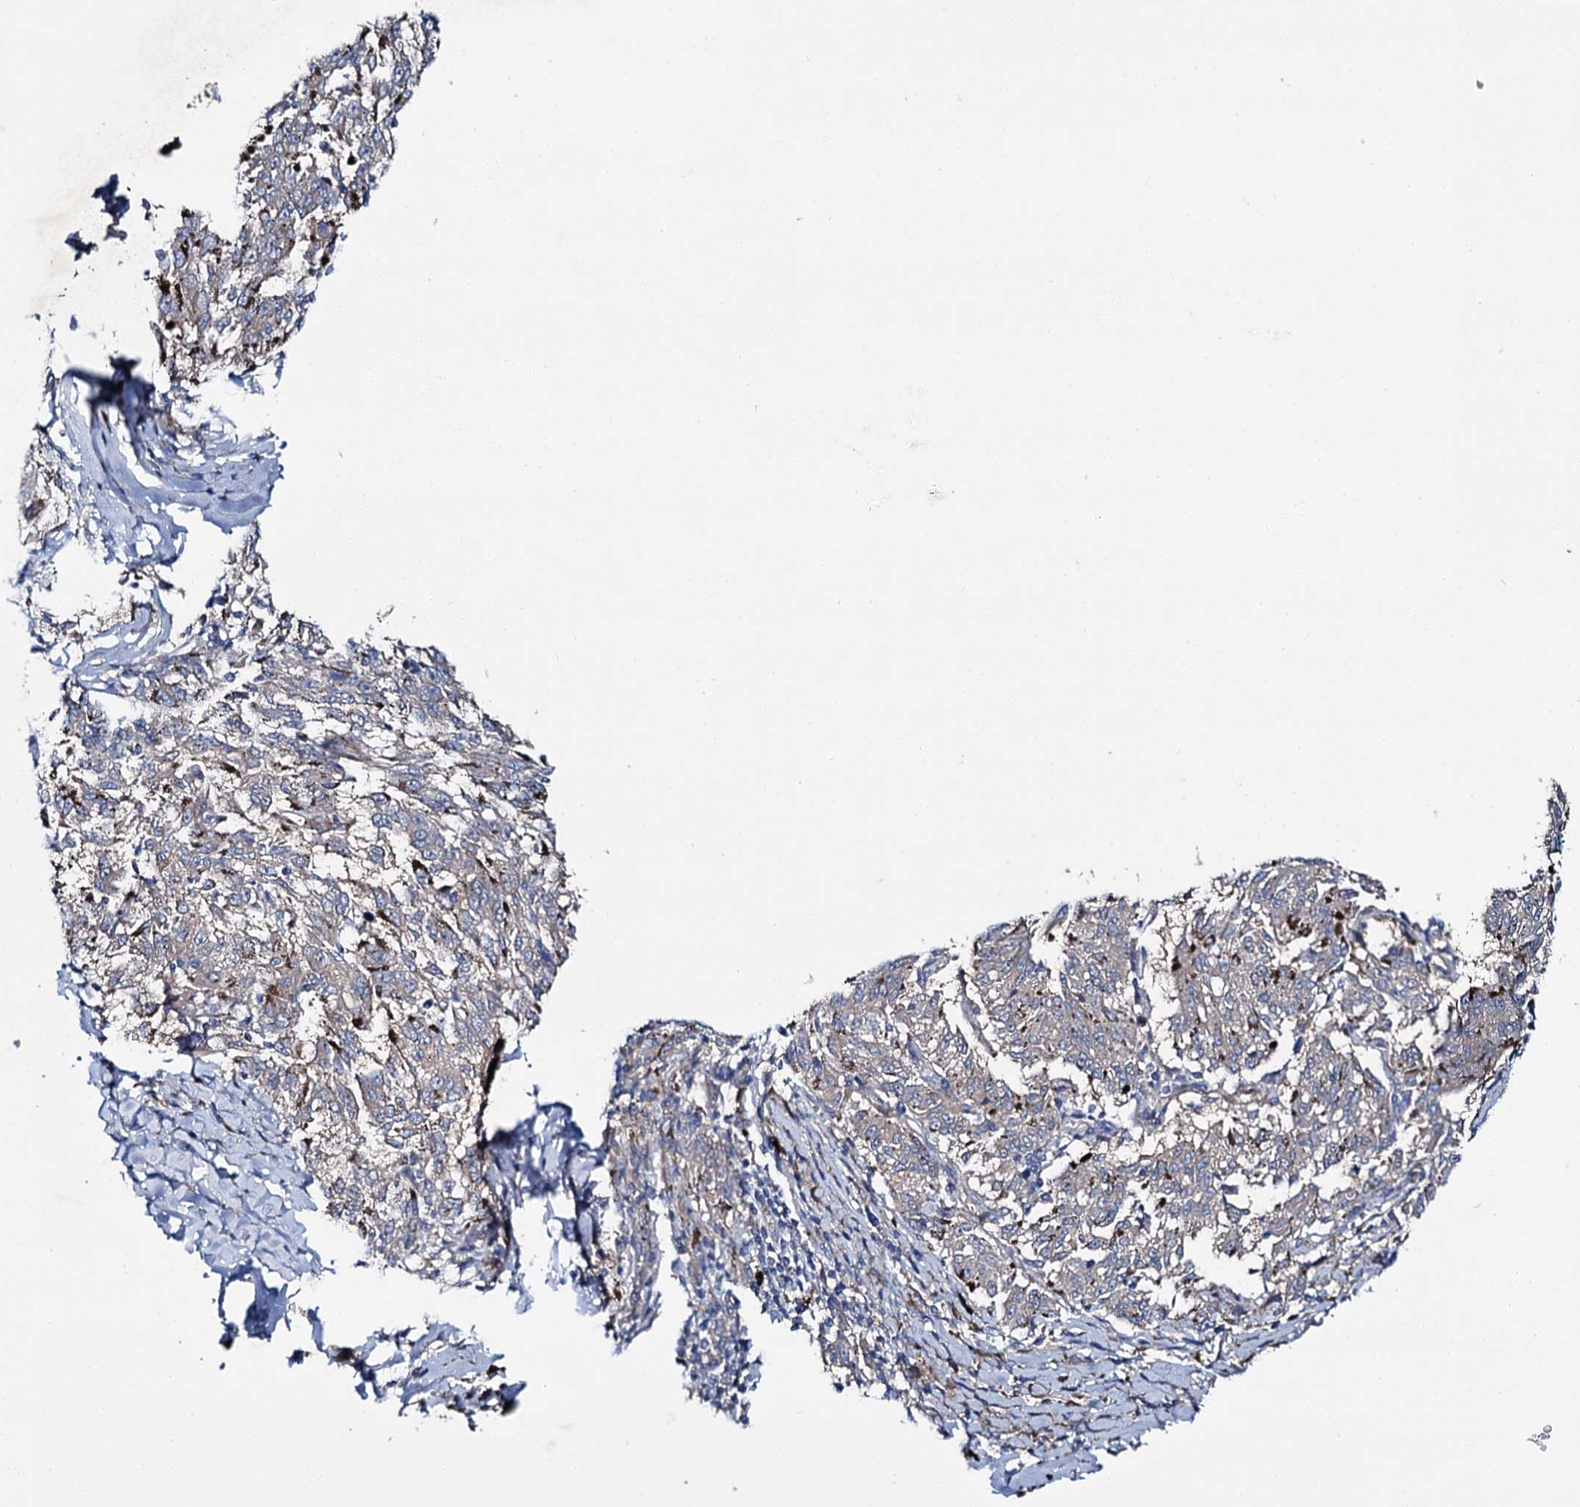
{"staining": {"intensity": "negative", "quantity": "none", "location": "none"}, "tissue": "melanoma", "cell_type": "Tumor cells", "image_type": "cancer", "snomed": [{"axis": "morphology", "description": "Malignant melanoma, NOS"}, {"axis": "topography", "description": "Skin"}], "caption": "Immunohistochemistry of malignant melanoma shows no expression in tumor cells.", "gene": "SLC22A25", "patient": {"sex": "female", "age": 72}}